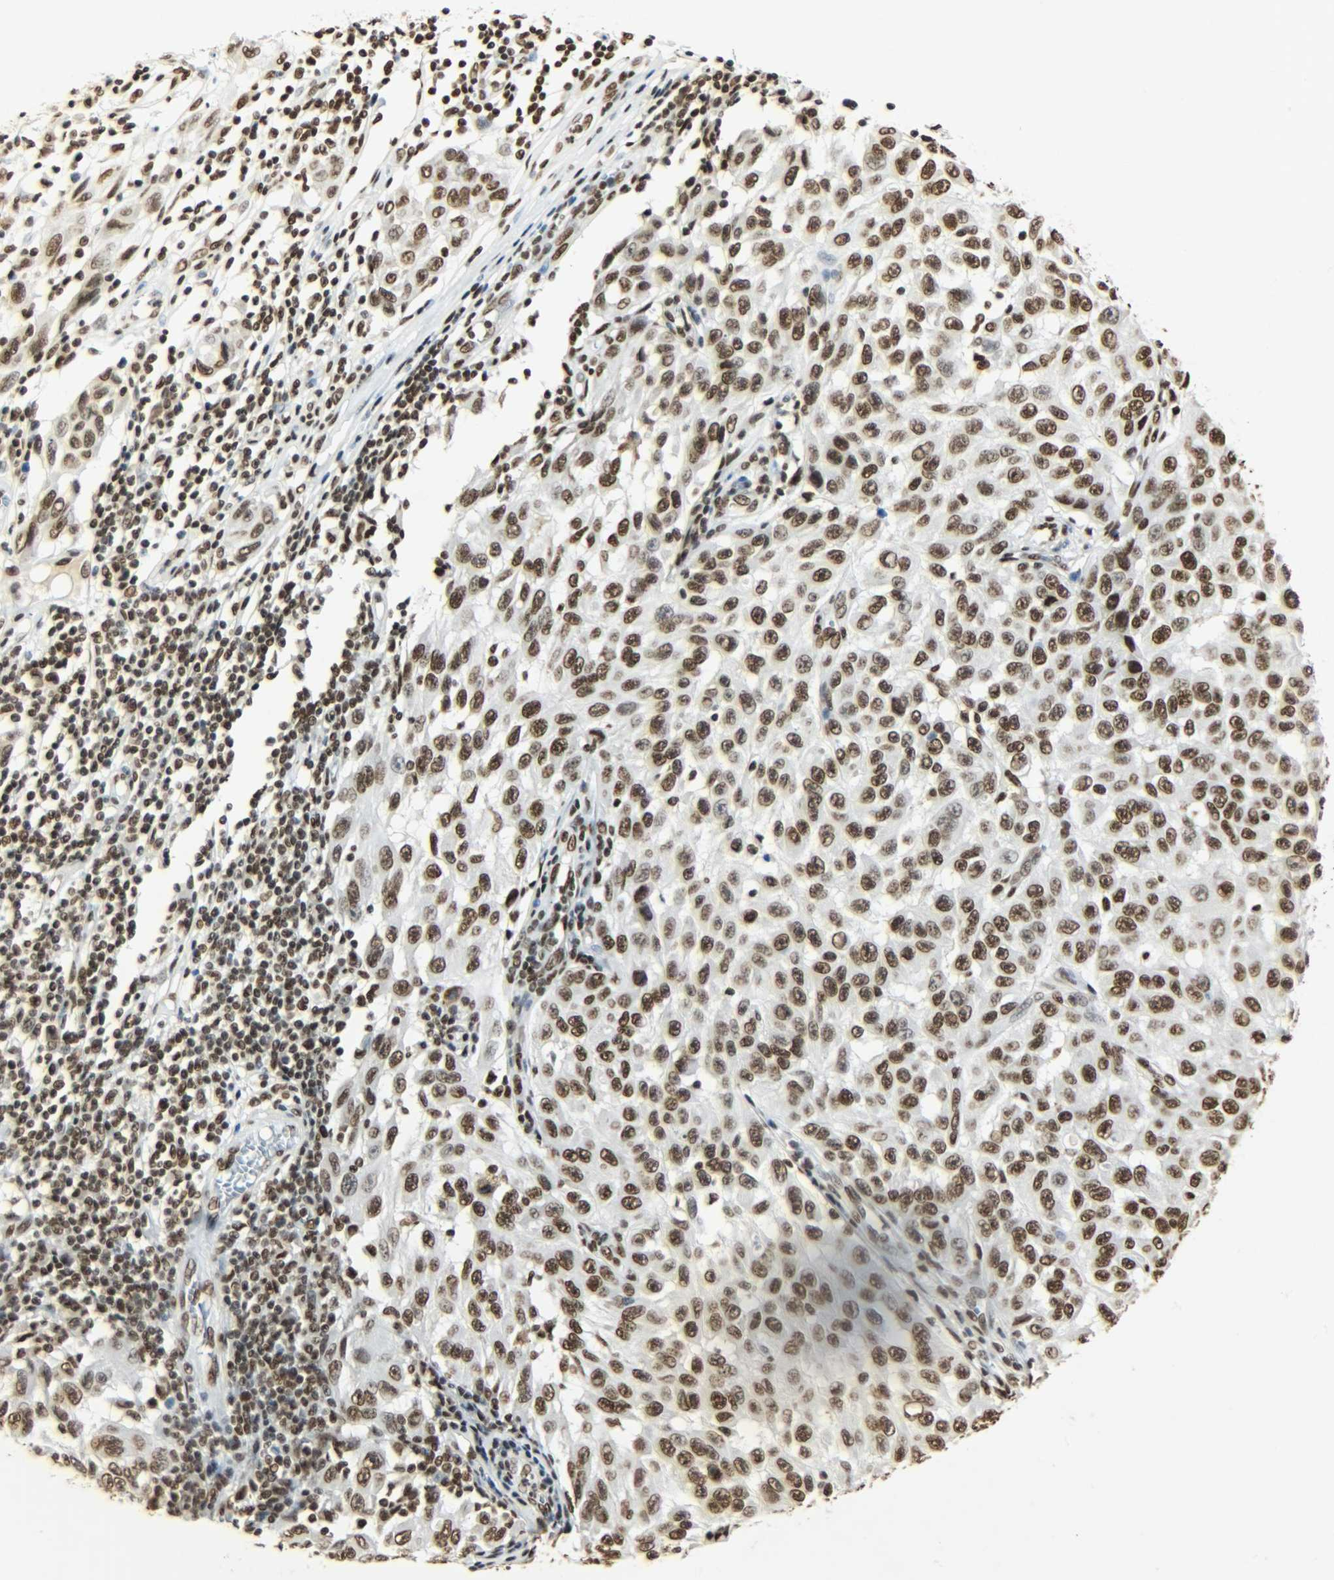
{"staining": {"intensity": "strong", "quantity": ">75%", "location": "nuclear"}, "tissue": "melanoma", "cell_type": "Tumor cells", "image_type": "cancer", "snomed": [{"axis": "morphology", "description": "Malignant melanoma, NOS"}, {"axis": "topography", "description": "Skin"}], "caption": "Immunohistochemical staining of human malignant melanoma displays high levels of strong nuclear staining in approximately >75% of tumor cells.", "gene": "KHDRBS1", "patient": {"sex": "male", "age": 30}}